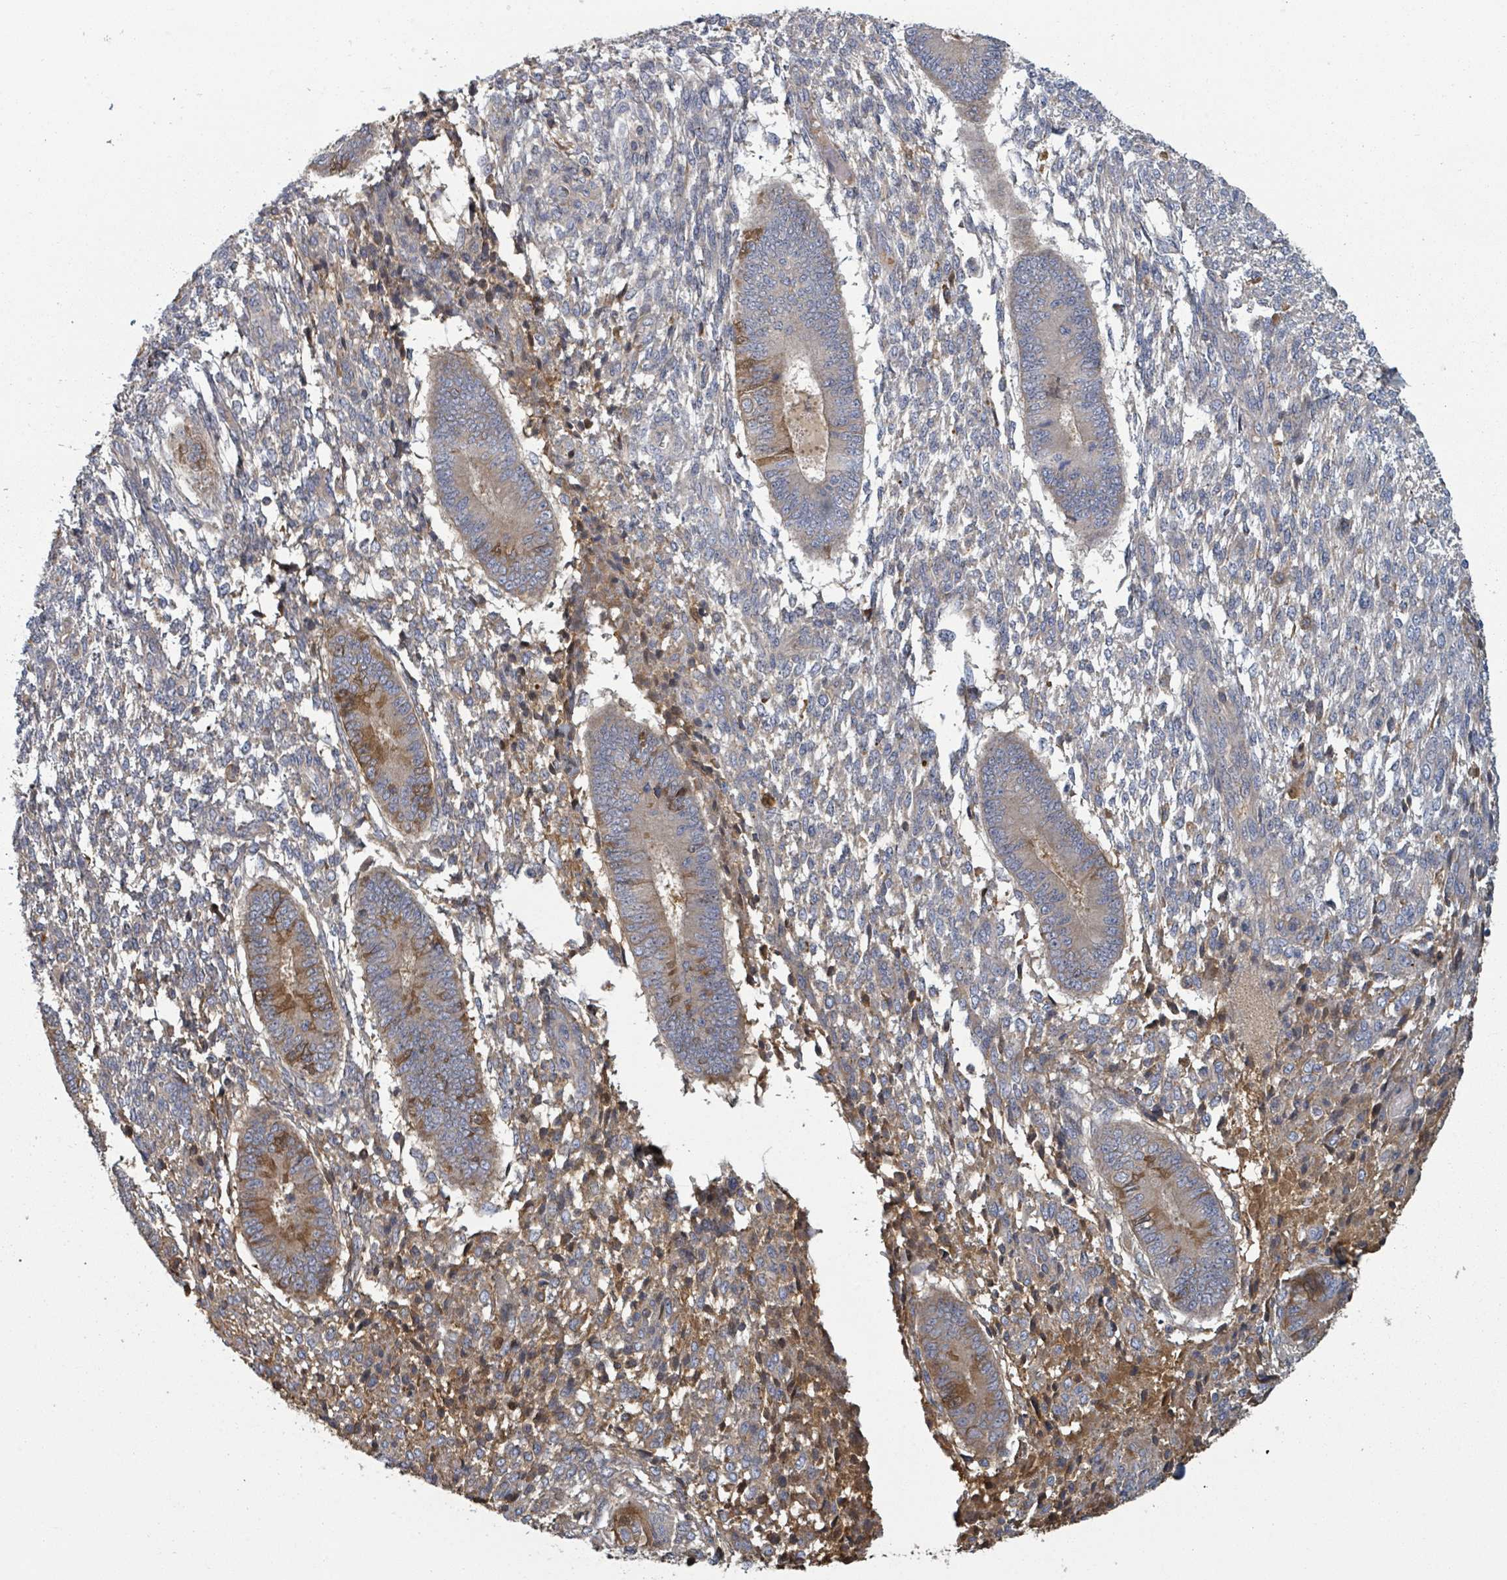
{"staining": {"intensity": "negative", "quantity": "none", "location": "none"}, "tissue": "endometrium", "cell_type": "Cells in endometrial stroma", "image_type": "normal", "snomed": [{"axis": "morphology", "description": "Normal tissue, NOS"}, {"axis": "topography", "description": "Endometrium"}], "caption": "IHC of normal human endometrium exhibits no staining in cells in endometrial stroma.", "gene": "GABBR1", "patient": {"sex": "female", "age": 49}}